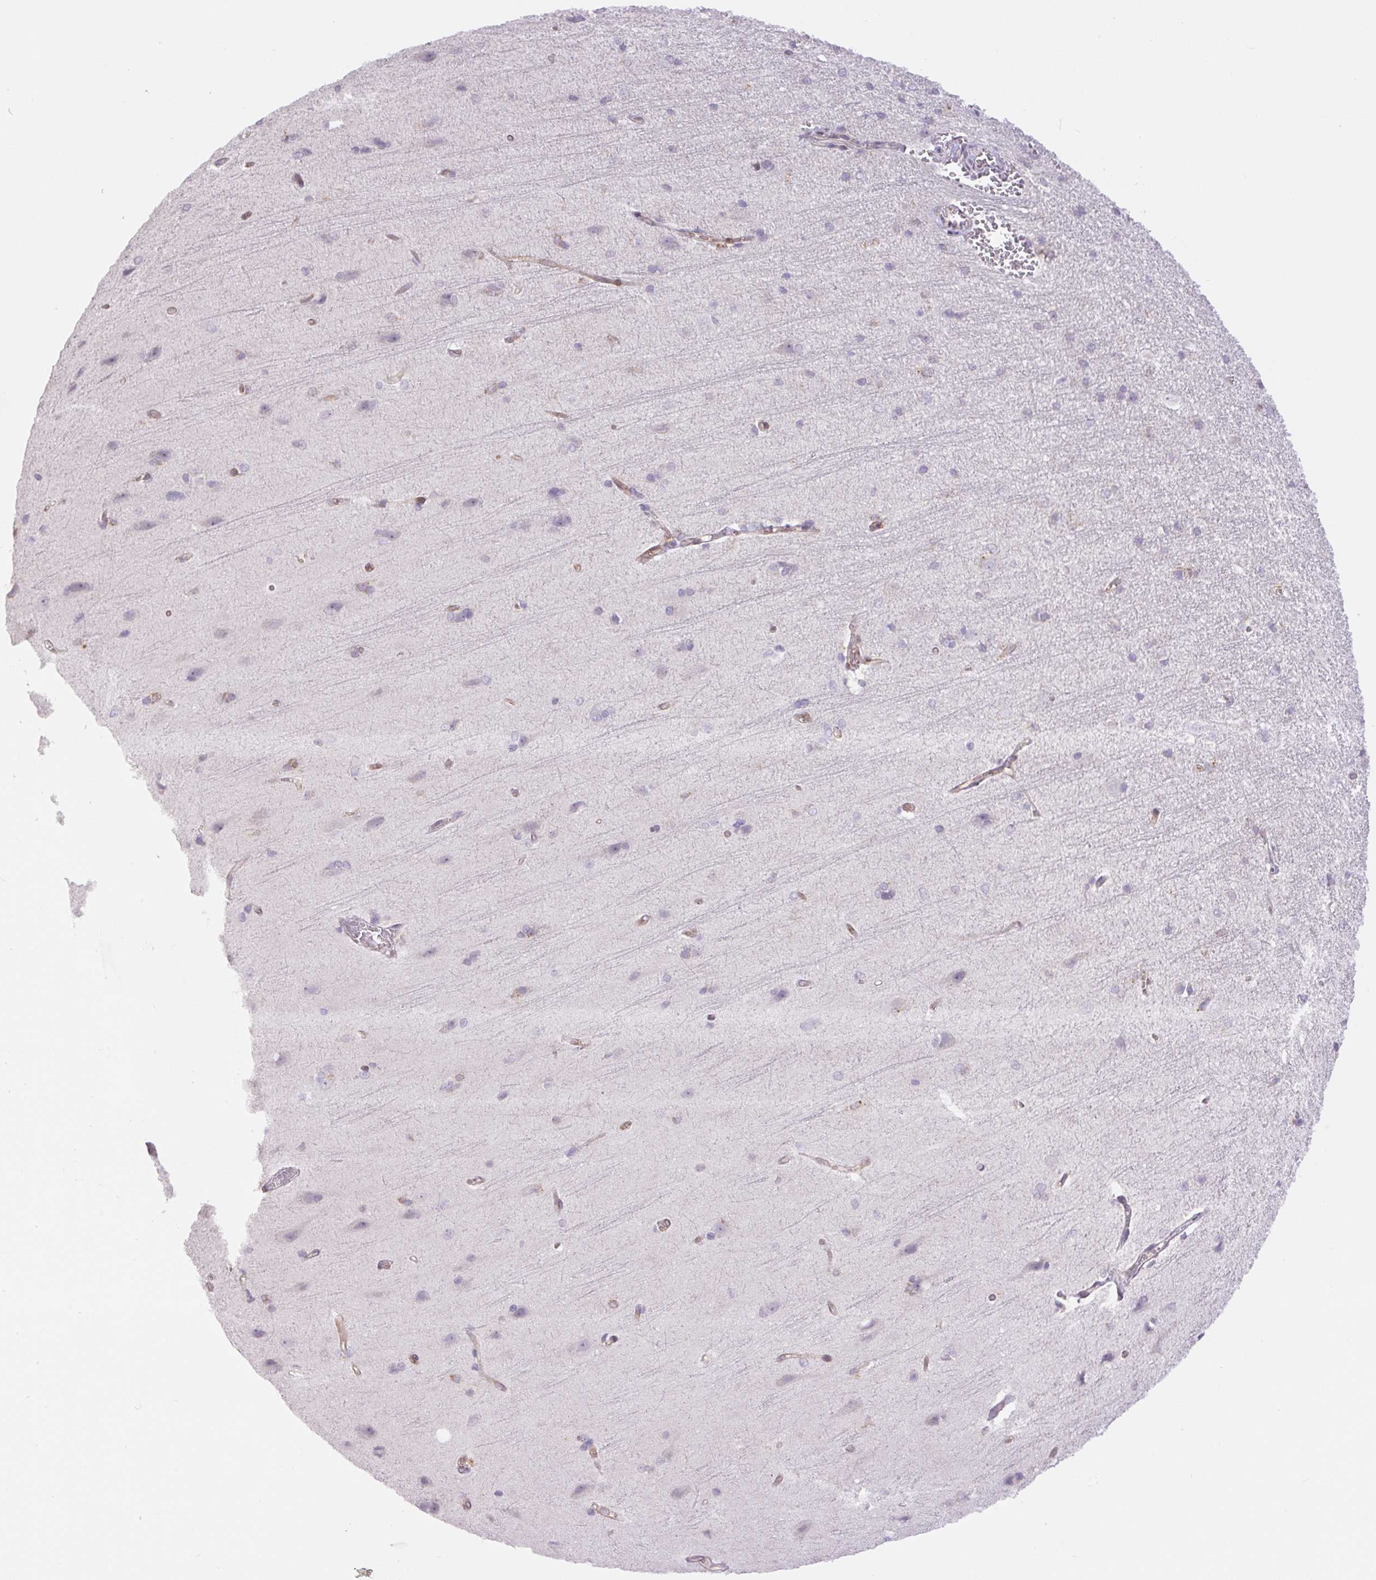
{"staining": {"intensity": "weak", "quantity": "25%-75%", "location": "cytoplasmic/membranous"}, "tissue": "cerebral cortex", "cell_type": "Endothelial cells", "image_type": "normal", "snomed": [{"axis": "morphology", "description": "Normal tissue, NOS"}, {"axis": "topography", "description": "Cerebral cortex"}], "caption": "Protein expression by IHC exhibits weak cytoplasmic/membranous expression in approximately 25%-75% of endothelial cells in normal cerebral cortex. The protein of interest is shown in brown color, while the nuclei are stained blue.", "gene": "MINK1", "patient": {"sex": "male", "age": 37}}